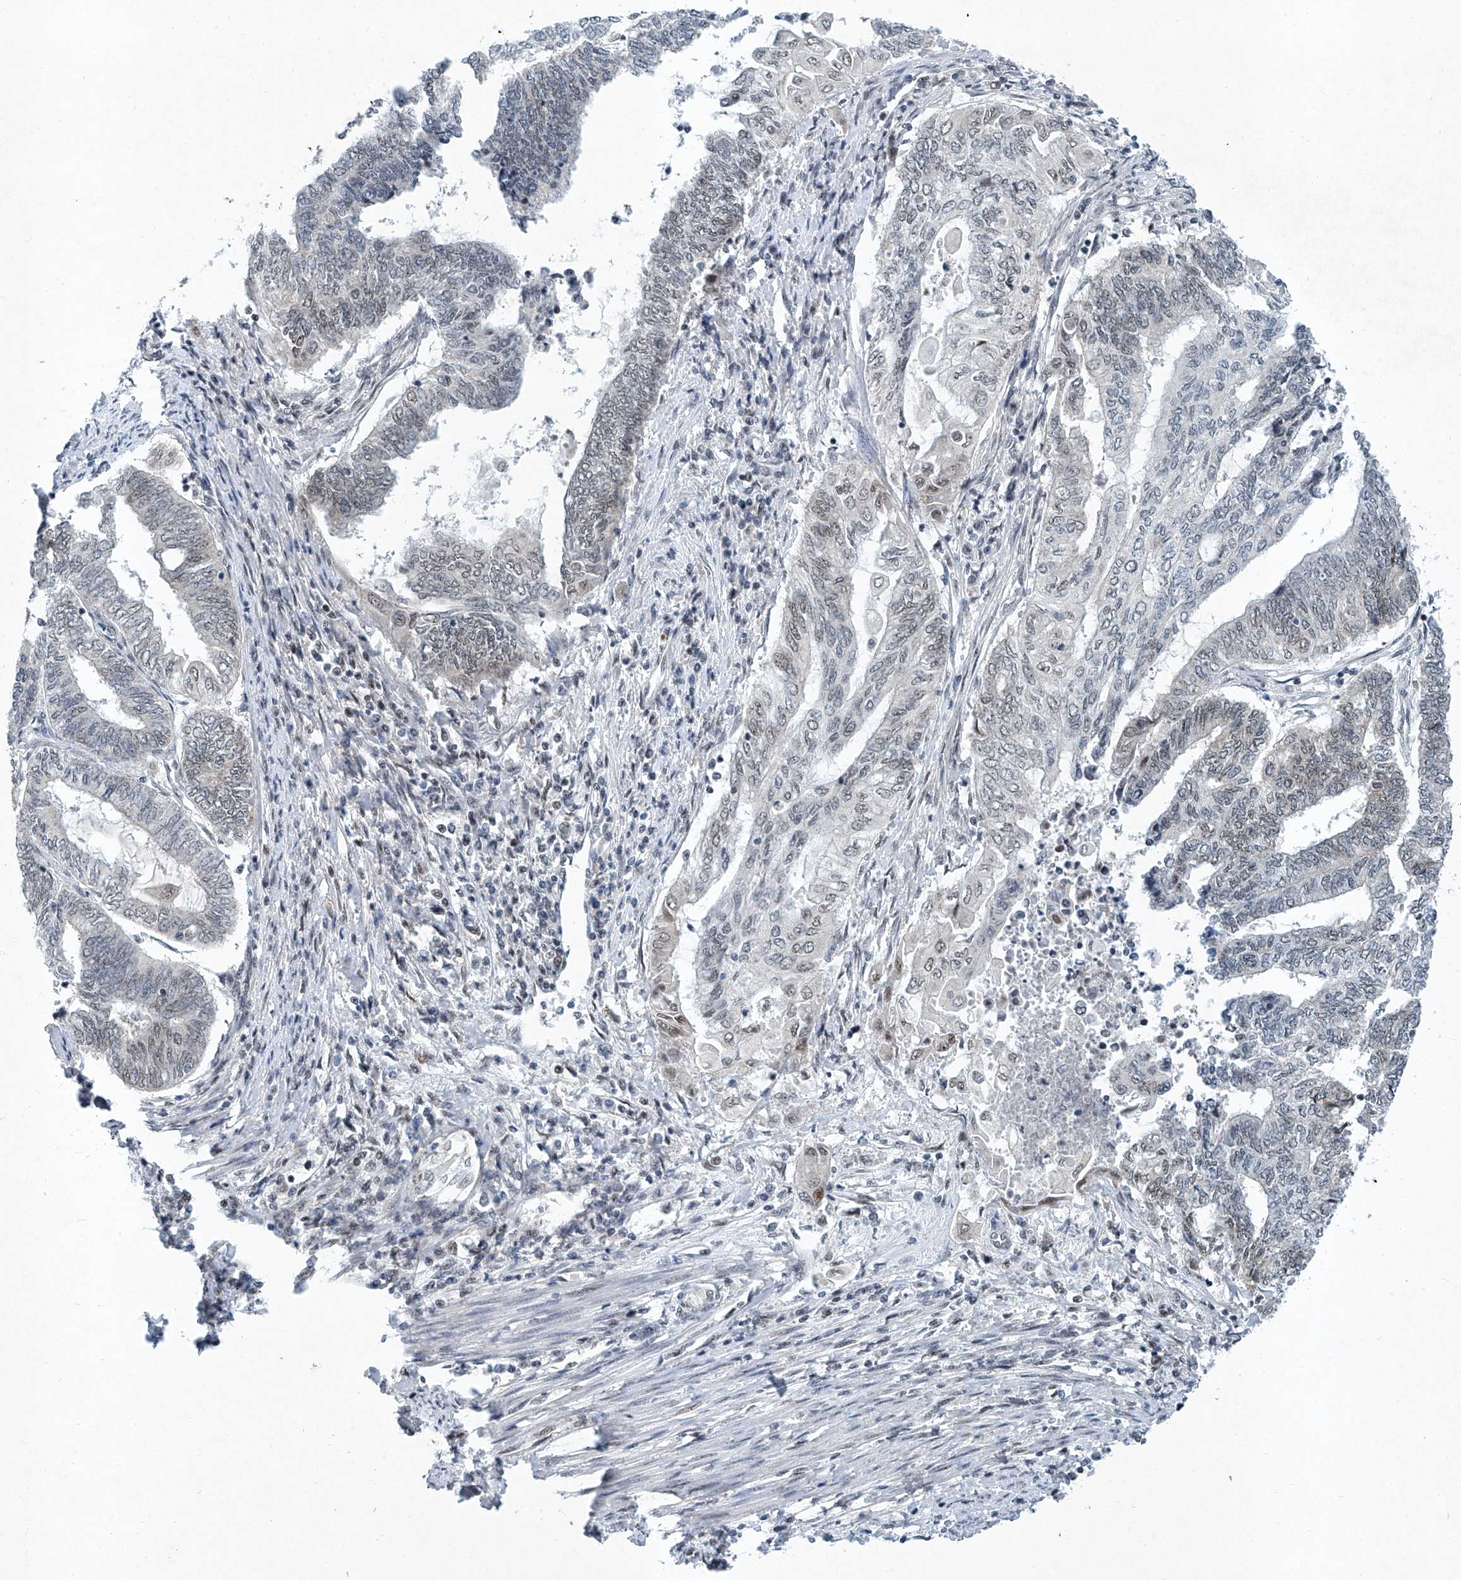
{"staining": {"intensity": "weak", "quantity": "<25%", "location": "nuclear"}, "tissue": "endometrial cancer", "cell_type": "Tumor cells", "image_type": "cancer", "snomed": [{"axis": "morphology", "description": "Adenocarcinoma, NOS"}, {"axis": "topography", "description": "Uterus"}, {"axis": "topography", "description": "Endometrium"}], "caption": "Immunohistochemistry (IHC) histopathology image of neoplastic tissue: endometrial adenocarcinoma stained with DAB (3,3'-diaminobenzidine) reveals no significant protein expression in tumor cells.", "gene": "TFDP1", "patient": {"sex": "female", "age": 70}}